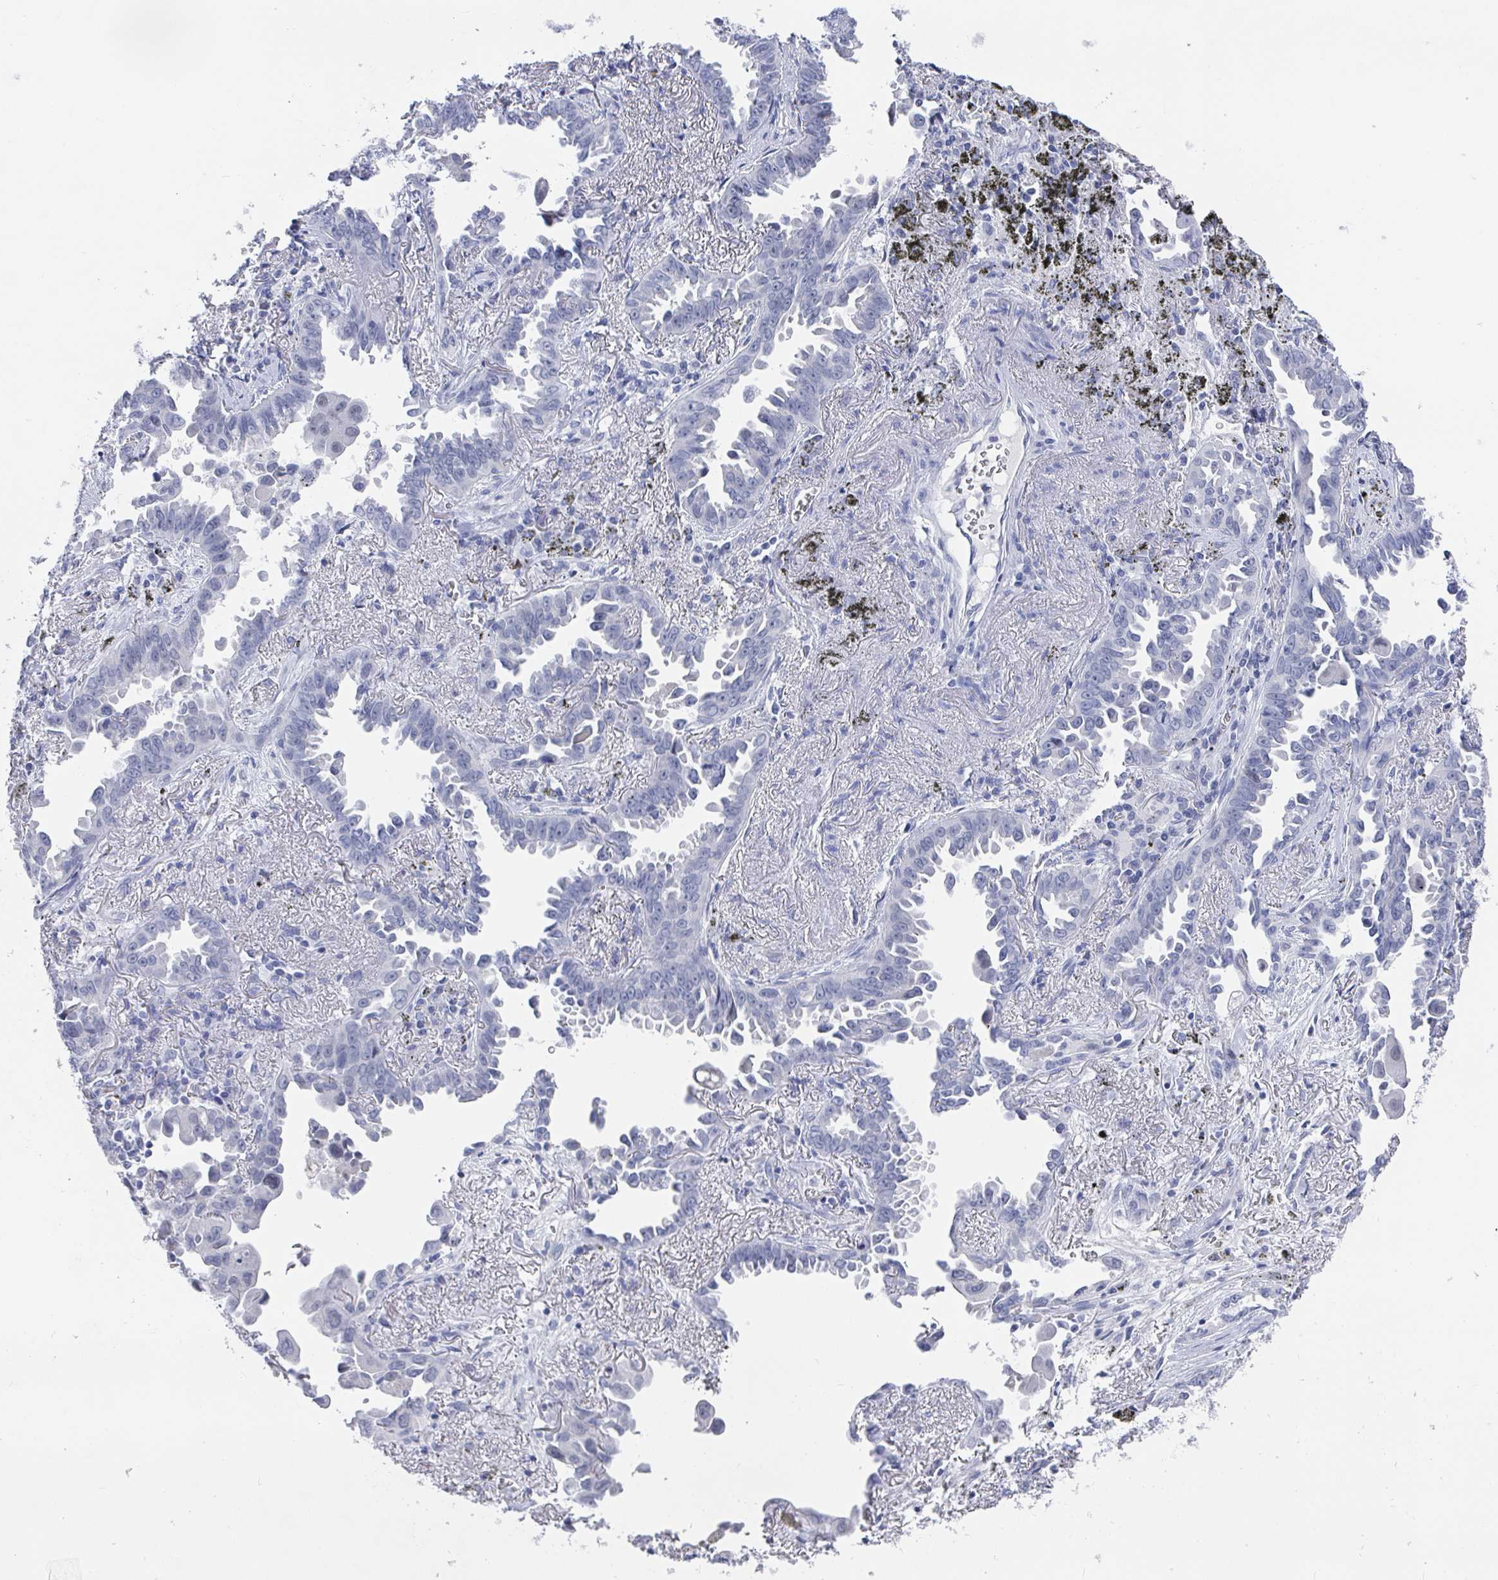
{"staining": {"intensity": "negative", "quantity": "none", "location": "none"}, "tissue": "lung cancer", "cell_type": "Tumor cells", "image_type": "cancer", "snomed": [{"axis": "morphology", "description": "Adenocarcinoma, NOS"}, {"axis": "topography", "description": "Lung"}], "caption": "IHC of human lung cancer (adenocarcinoma) reveals no positivity in tumor cells.", "gene": "CAMKV", "patient": {"sex": "male", "age": 68}}